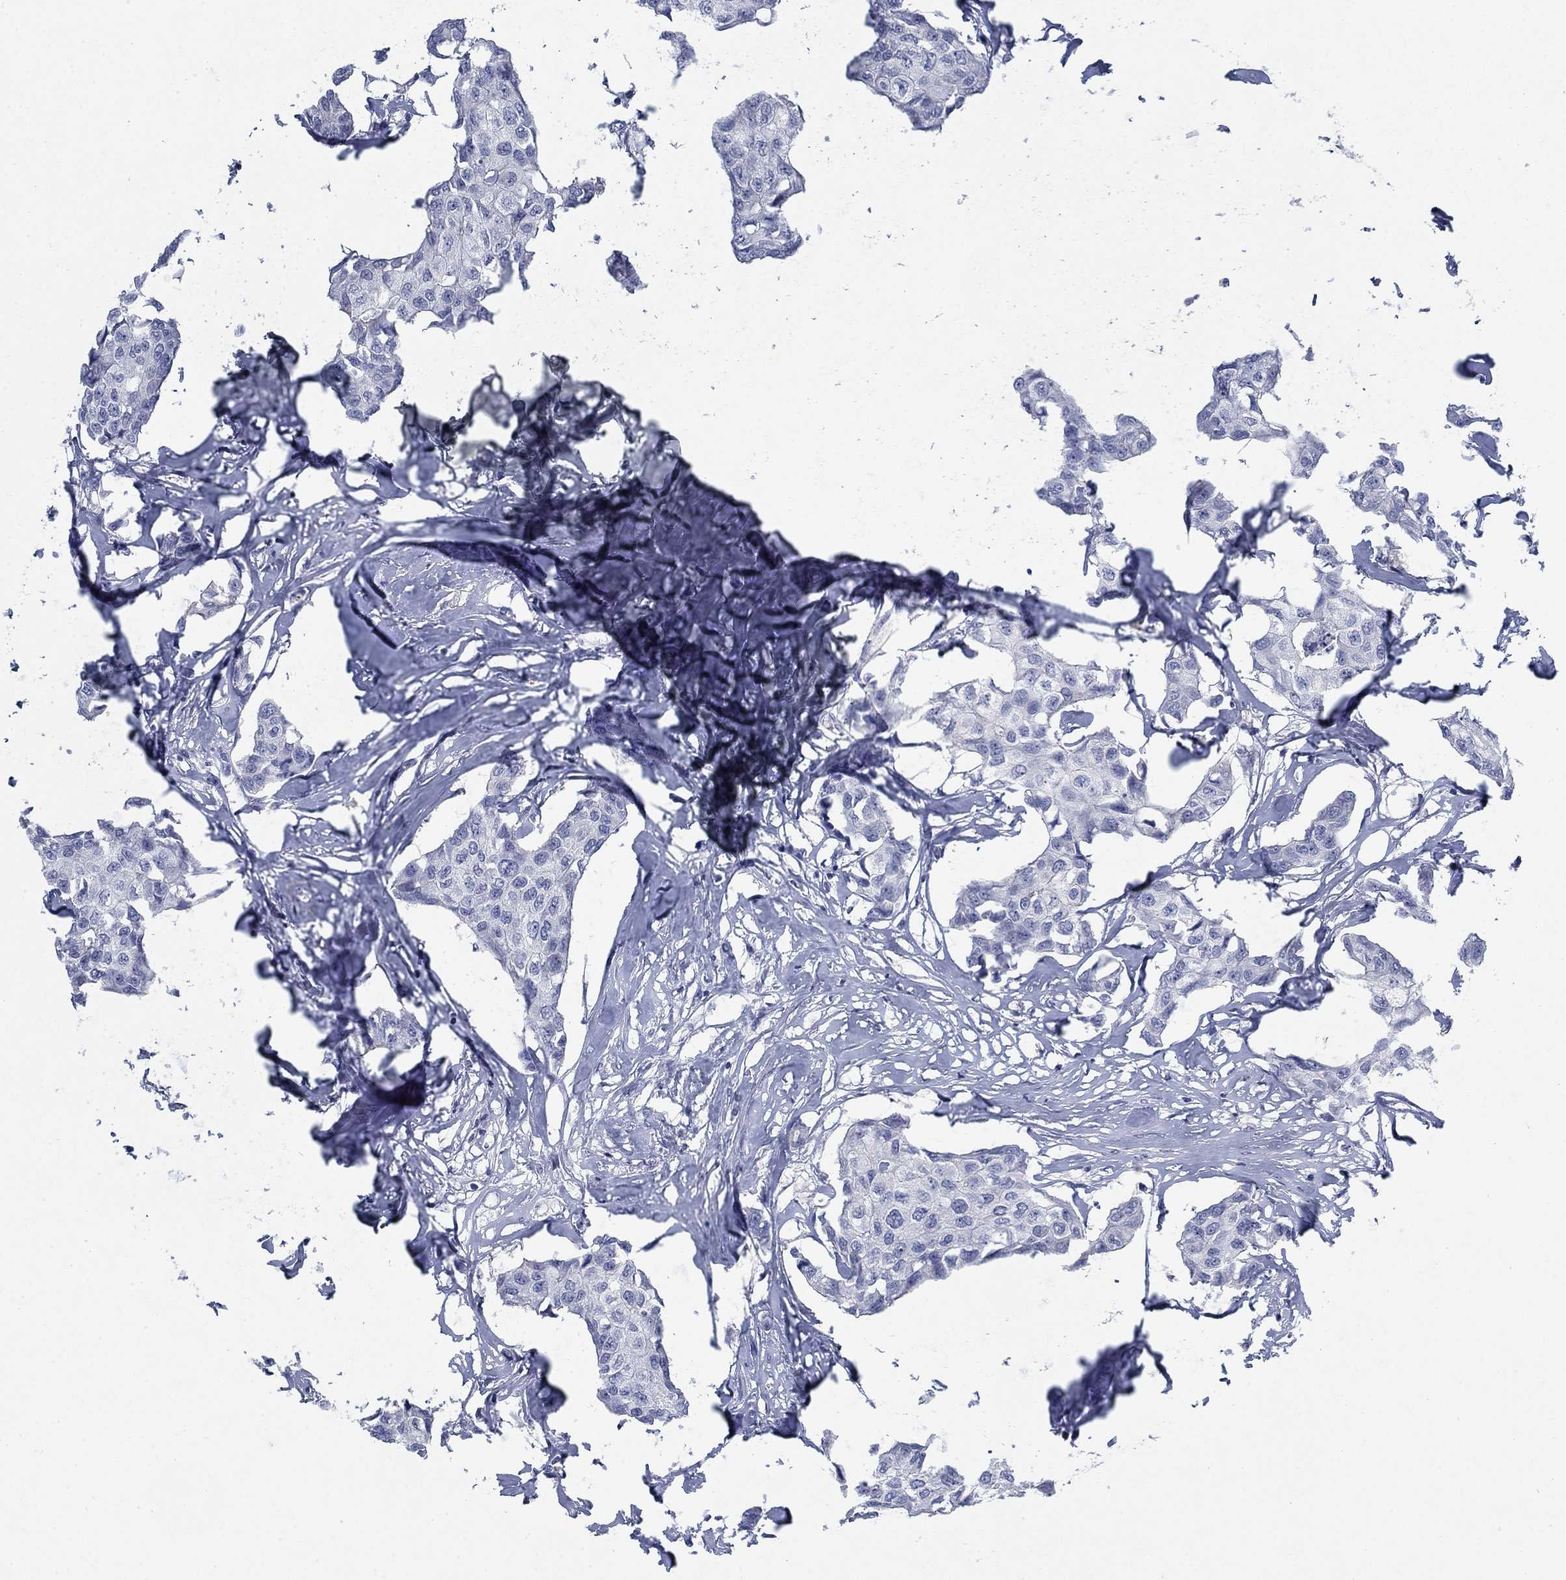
{"staining": {"intensity": "negative", "quantity": "none", "location": "none"}, "tissue": "breast cancer", "cell_type": "Tumor cells", "image_type": "cancer", "snomed": [{"axis": "morphology", "description": "Duct carcinoma"}, {"axis": "topography", "description": "Breast"}], "caption": "A histopathology image of human breast cancer (infiltrating ductal carcinoma) is negative for staining in tumor cells.", "gene": "DNER", "patient": {"sex": "female", "age": 80}}